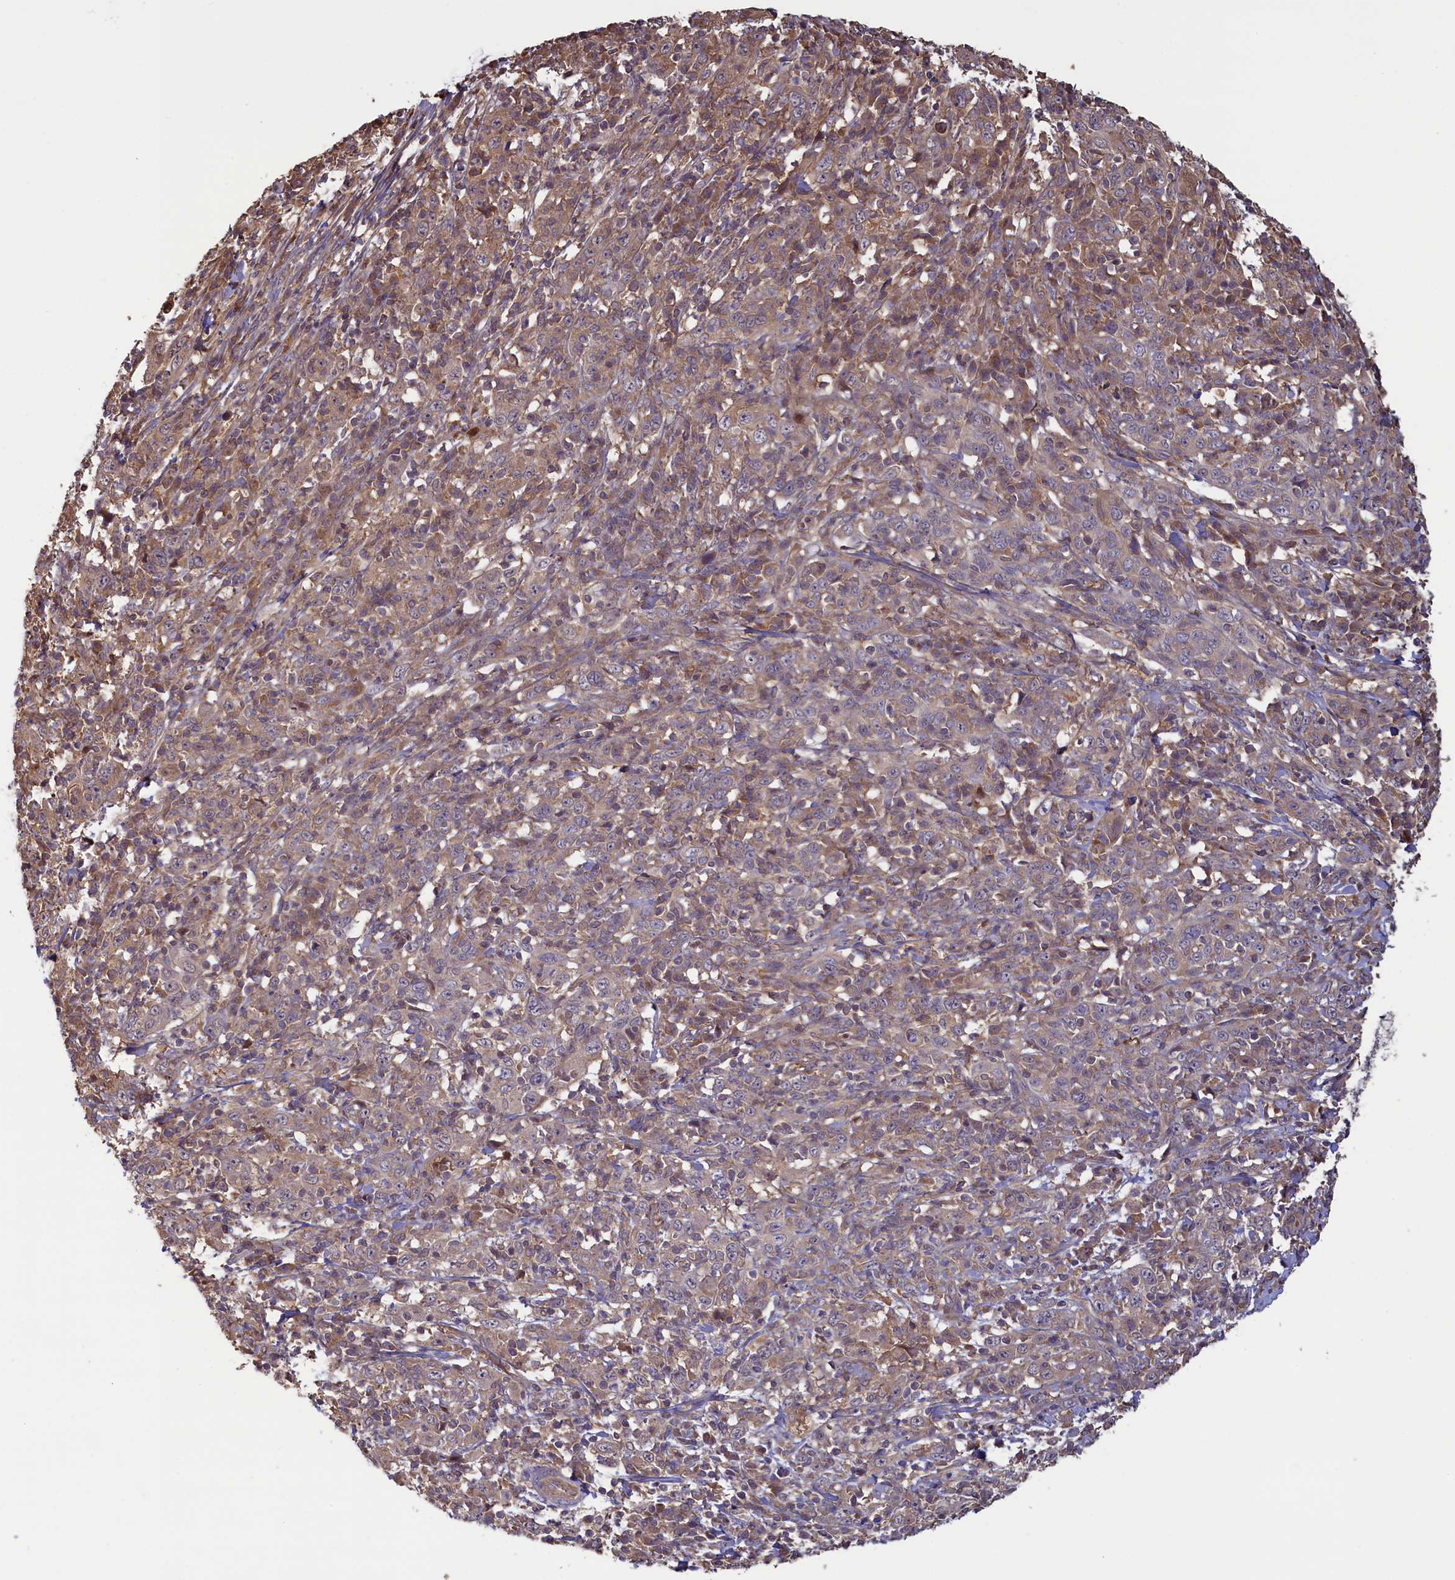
{"staining": {"intensity": "weak", "quantity": "25%-75%", "location": "cytoplasmic/membranous"}, "tissue": "cervical cancer", "cell_type": "Tumor cells", "image_type": "cancer", "snomed": [{"axis": "morphology", "description": "Squamous cell carcinoma, NOS"}, {"axis": "topography", "description": "Cervix"}], "caption": "Immunohistochemical staining of squamous cell carcinoma (cervical) shows low levels of weak cytoplasmic/membranous staining in about 25%-75% of tumor cells.", "gene": "CIAO2B", "patient": {"sex": "female", "age": 46}}